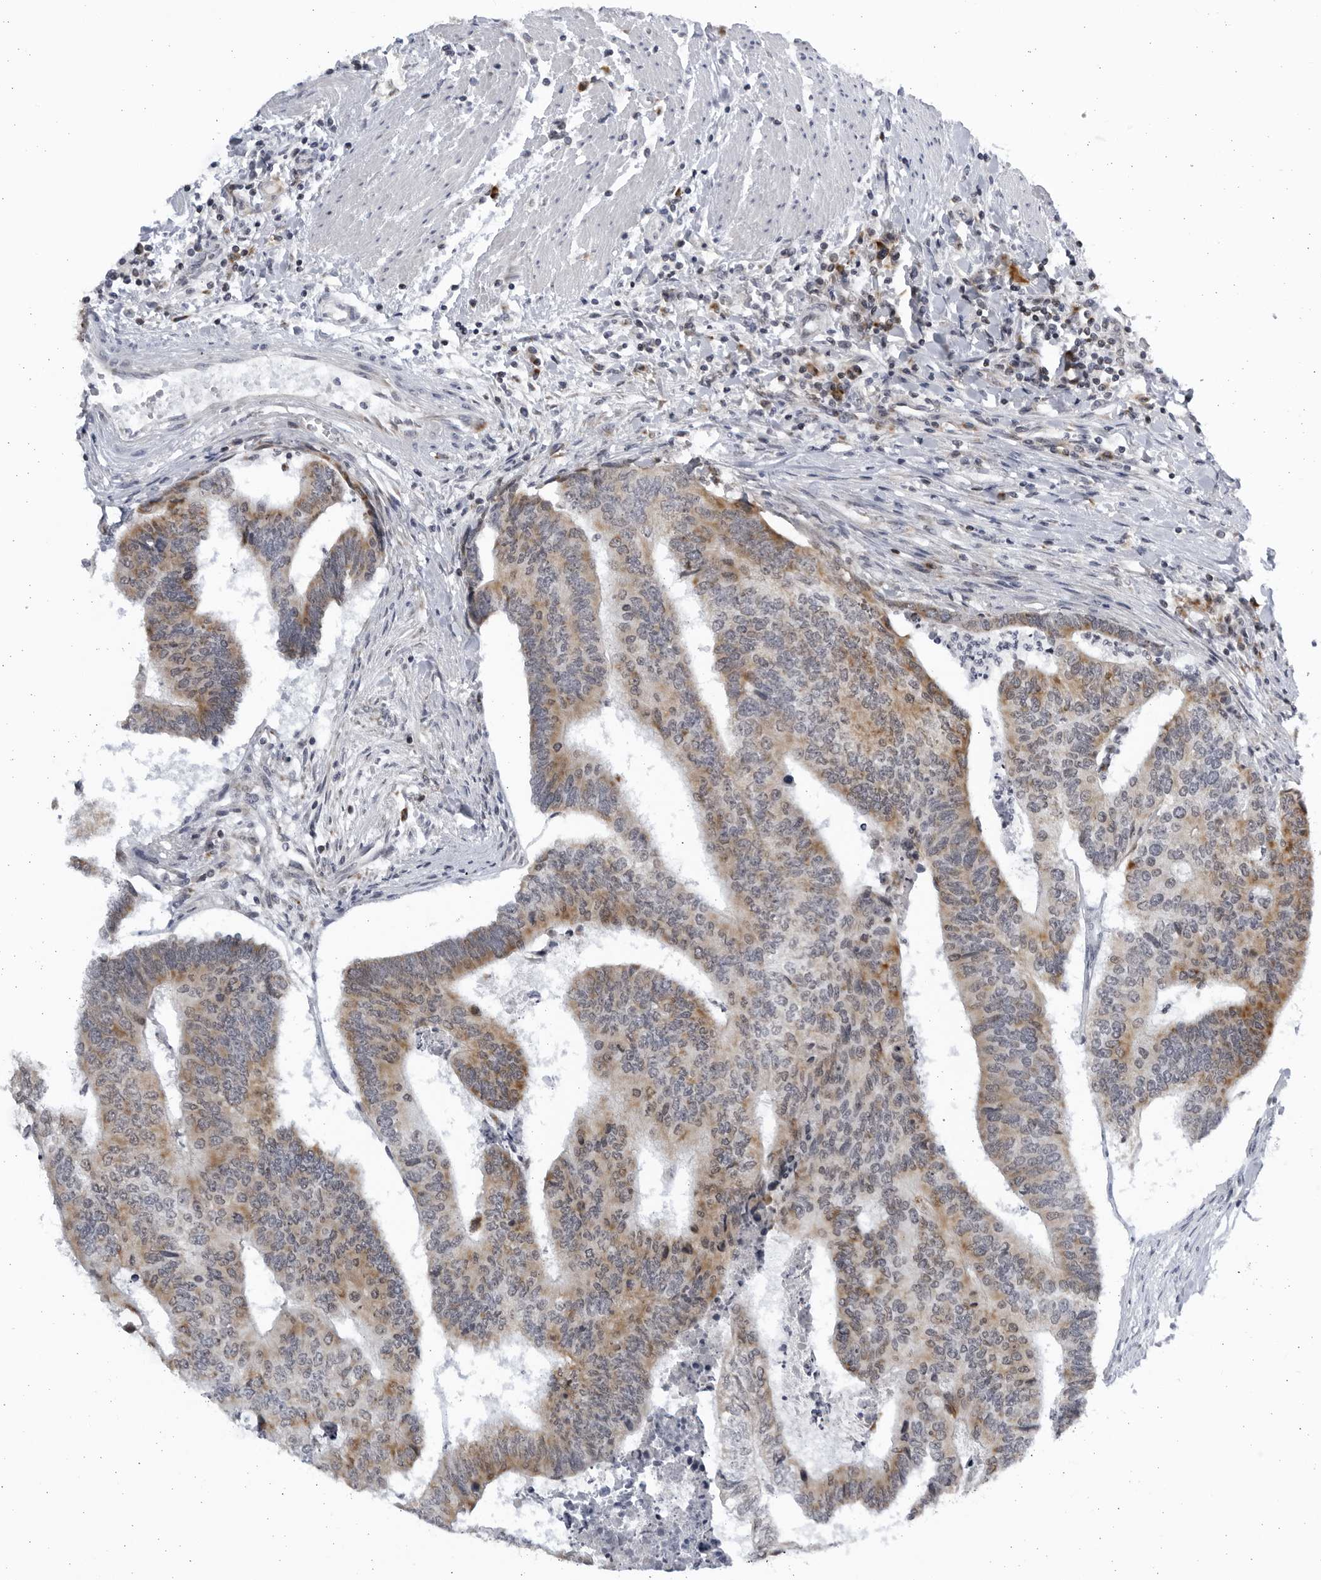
{"staining": {"intensity": "moderate", "quantity": ">75%", "location": "cytoplasmic/membranous"}, "tissue": "colorectal cancer", "cell_type": "Tumor cells", "image_type": "cancer", "snomed": [{"axis": "morphology", "description": "Adenocarcinoma, NOS"}, {"axis": "topography", "description": "Colon"}], "caption": "IHC (DAB (3,3'-diaminobenzidine)) staining of human colorectal cancer (adenocarcinoma) displays moderate cytoplasmic/membranous protein positivity in approximately >75% of tumor cells. (DAB (3,3'-diaminobenzidine) = brown stain, brightfield microscopy at high magnification).", "gene": "SLC25A22", "patient": {"sex": "female", "age": 67}}